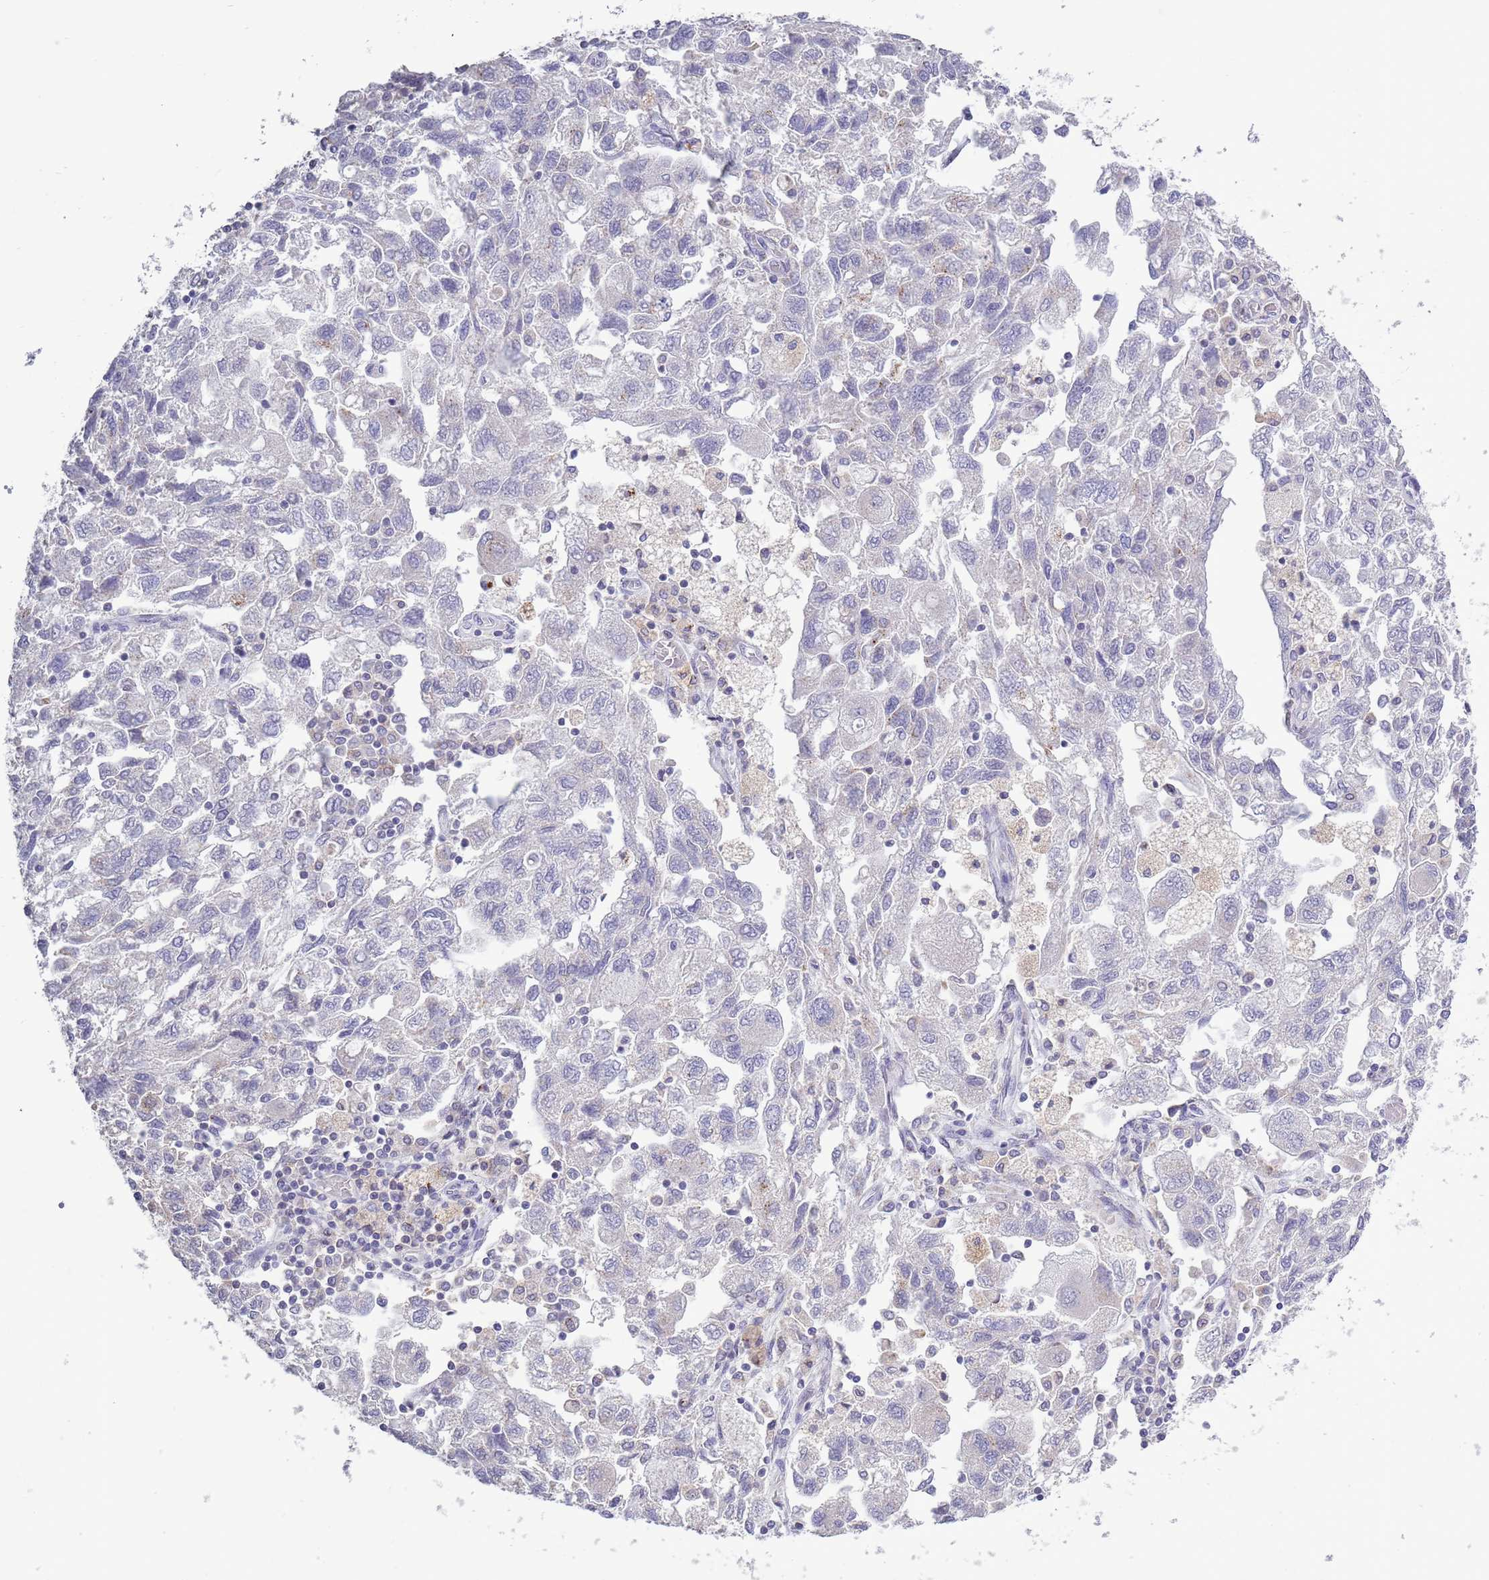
{"staining": {"intensity": "negative", "quantity": "none", "location": "none"}, "tissue": "ovarian cancer", "cell_type": "Tumor cells", "image_type": "cancer", "snomed": [{"axis": "morphology", "description": "Carcinoma, NOS"}, {"axis": "morphology", "description": "Cystadenocarcinoma, serous, NOS"}, {"axis": "topography", "description": "Ovary"}], "caption": "Immunohistochemistry (IHC) of human ovarian serous cystadenocarcinoma demonstrates no positivity in tumor cells.", "gene": "ACSBG1", "patient": {"sex": "female", "age": 69}}